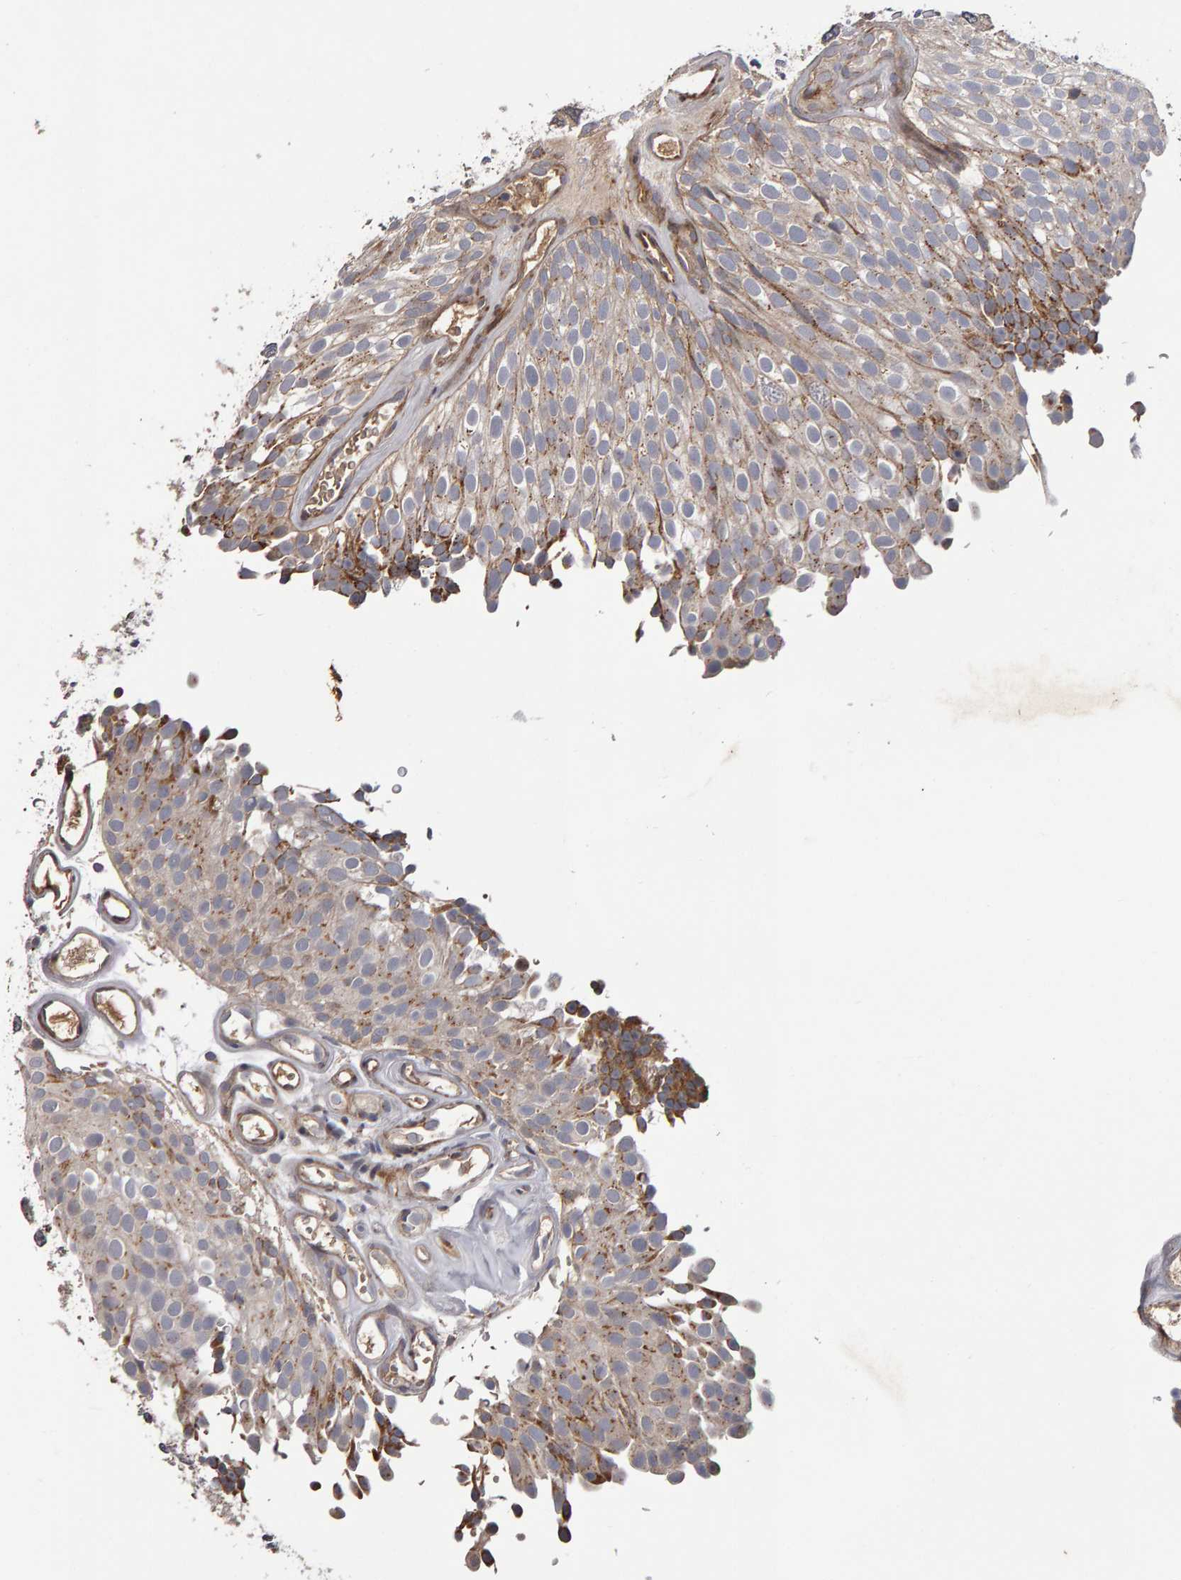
{"staining": {"intensity": "moderate", "quantity": "25%-75%", "location": "cytoplasmic/membranous"}, "tissue": "urothelial cancer", "cell_type": "Tumor cells", "image_type": "cancer", "snomed": [{"axis": "morphology", "description": "Urothelial carcinoma, Low grade"}, {"axis": "topography", "description": "Urinary bladder"}], "caption": "Protein staining of low-grade urothelial carcinoma tissue shows moderate cytoplasmic/membranous staining in approximately 25%-75% of tumor cells.", "gene": "CANT1", "patient": {"sex": "male", "age": 78}}